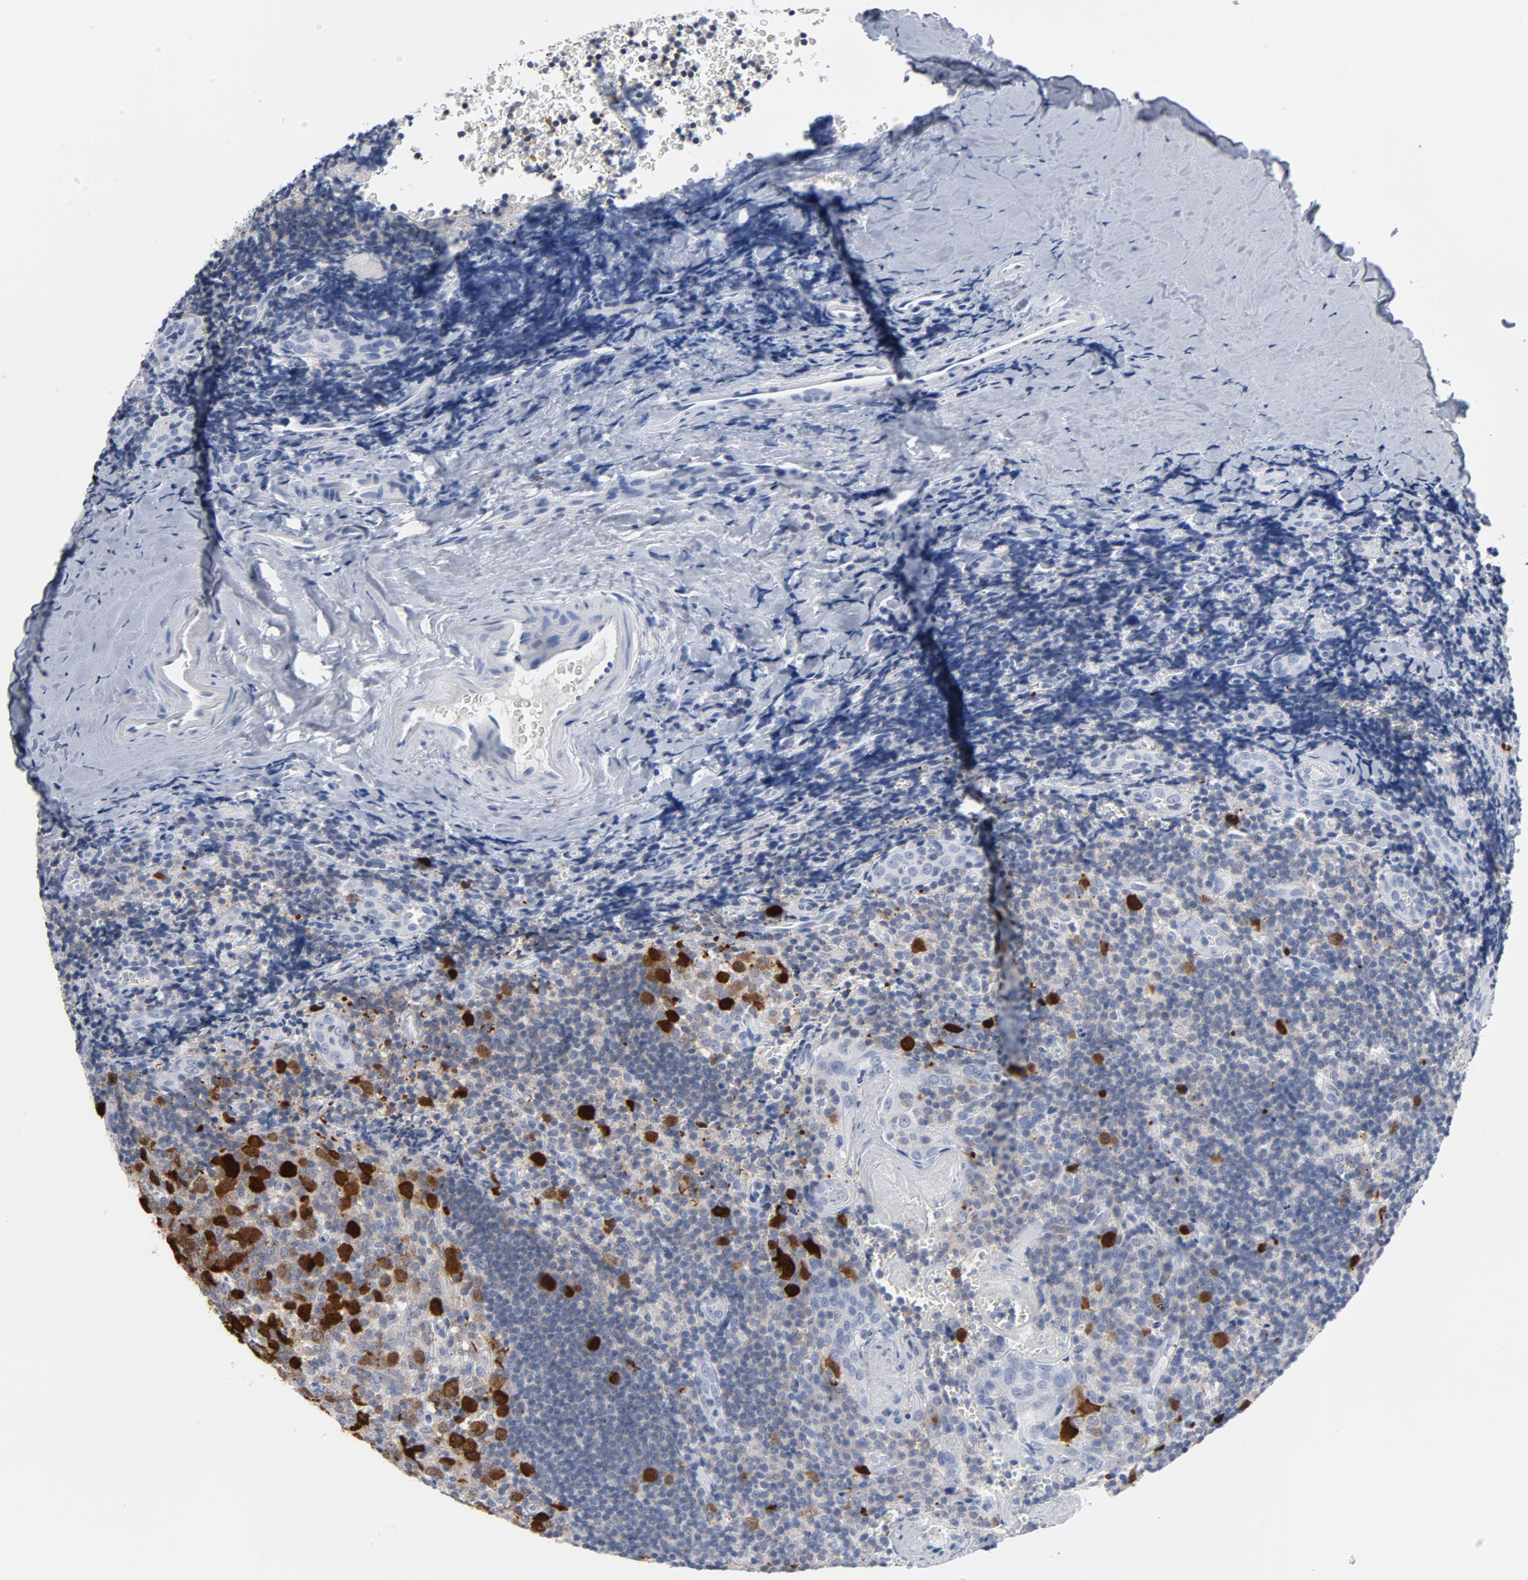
{"staining": {"intensity": "strong", "quantity": "25%-75%", "location": "nuclear"}, "tissue": "tonsil", "cell_type": "Germinal center cells", "image_type": "normal", "snomed": [{"axis": "morphology", "description": "Normal tissue, NOS"}, {"axis": "topography", "description": "Tonsil"}], "caption": "Immunohistochemistry of normal tonsil reveals high levels of strong nuclear expression in about 25%-75% of germinal center cells.", "gene": "CDC20", "patient": {"sex": "male", "age": 20}}